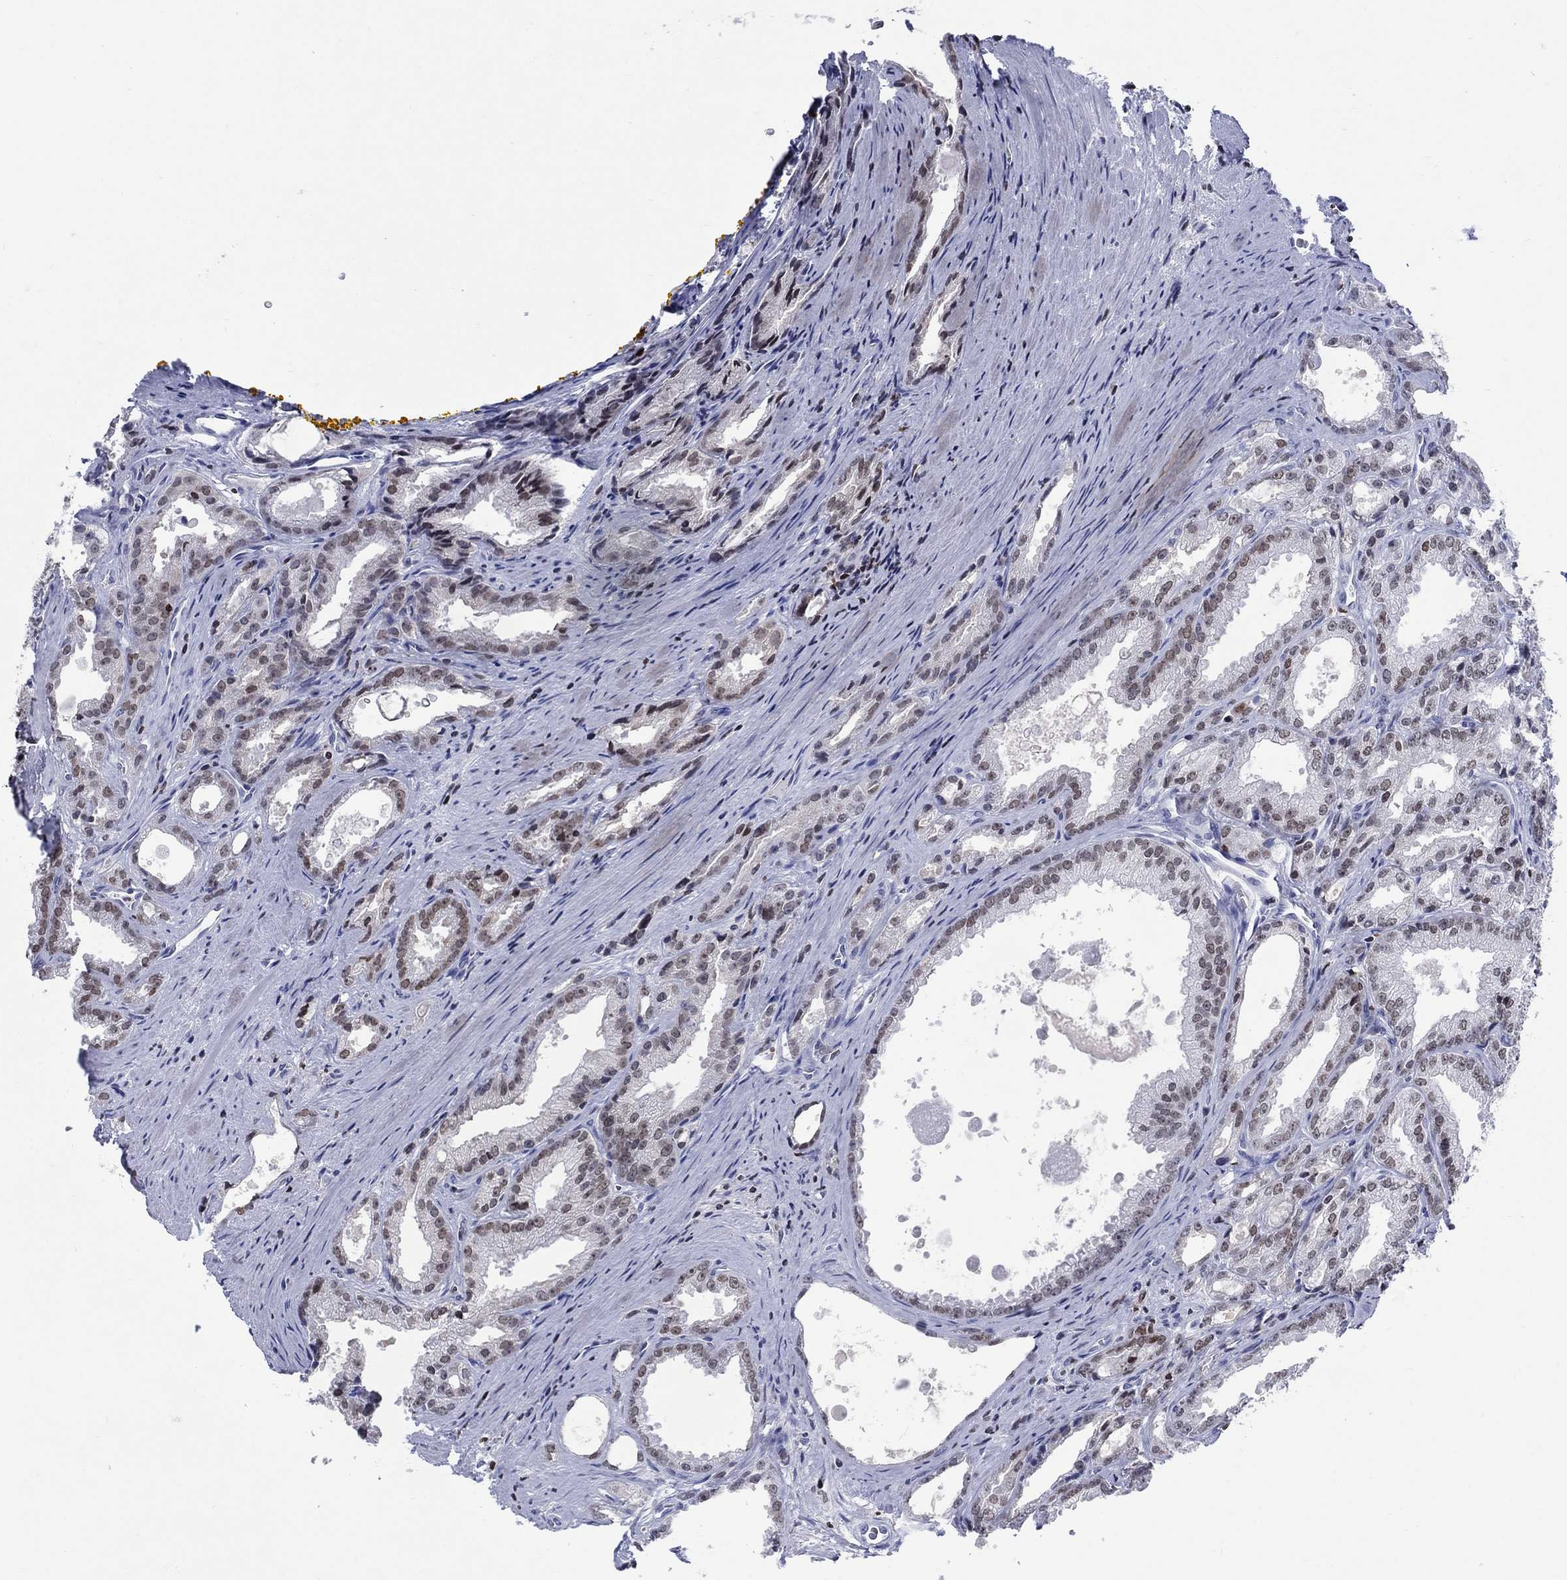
{"staining": {"intensity": "weak", "quantity": "25%-75%", "location": "nuclear"}, "tissue": "prostate cancer", "cell_type": "Tumor cells", "image_type": "cancer", "snomed": [{"axis": "morphology", "description": "Adenocarcinoma, NOS"}, {"axis": "morphology", "description": "Adenocarcinoma, High grade"}, {"axis": "topography", "description": "Prostate"}], "caption": "Tumor cells reveal low levels of weak nuclear positivity in about 25%-75% of cells in human prostate high-grade adenocarcinoma.", "gene": "HMGA1", "patient": {"sex": "male", "age": 70}}